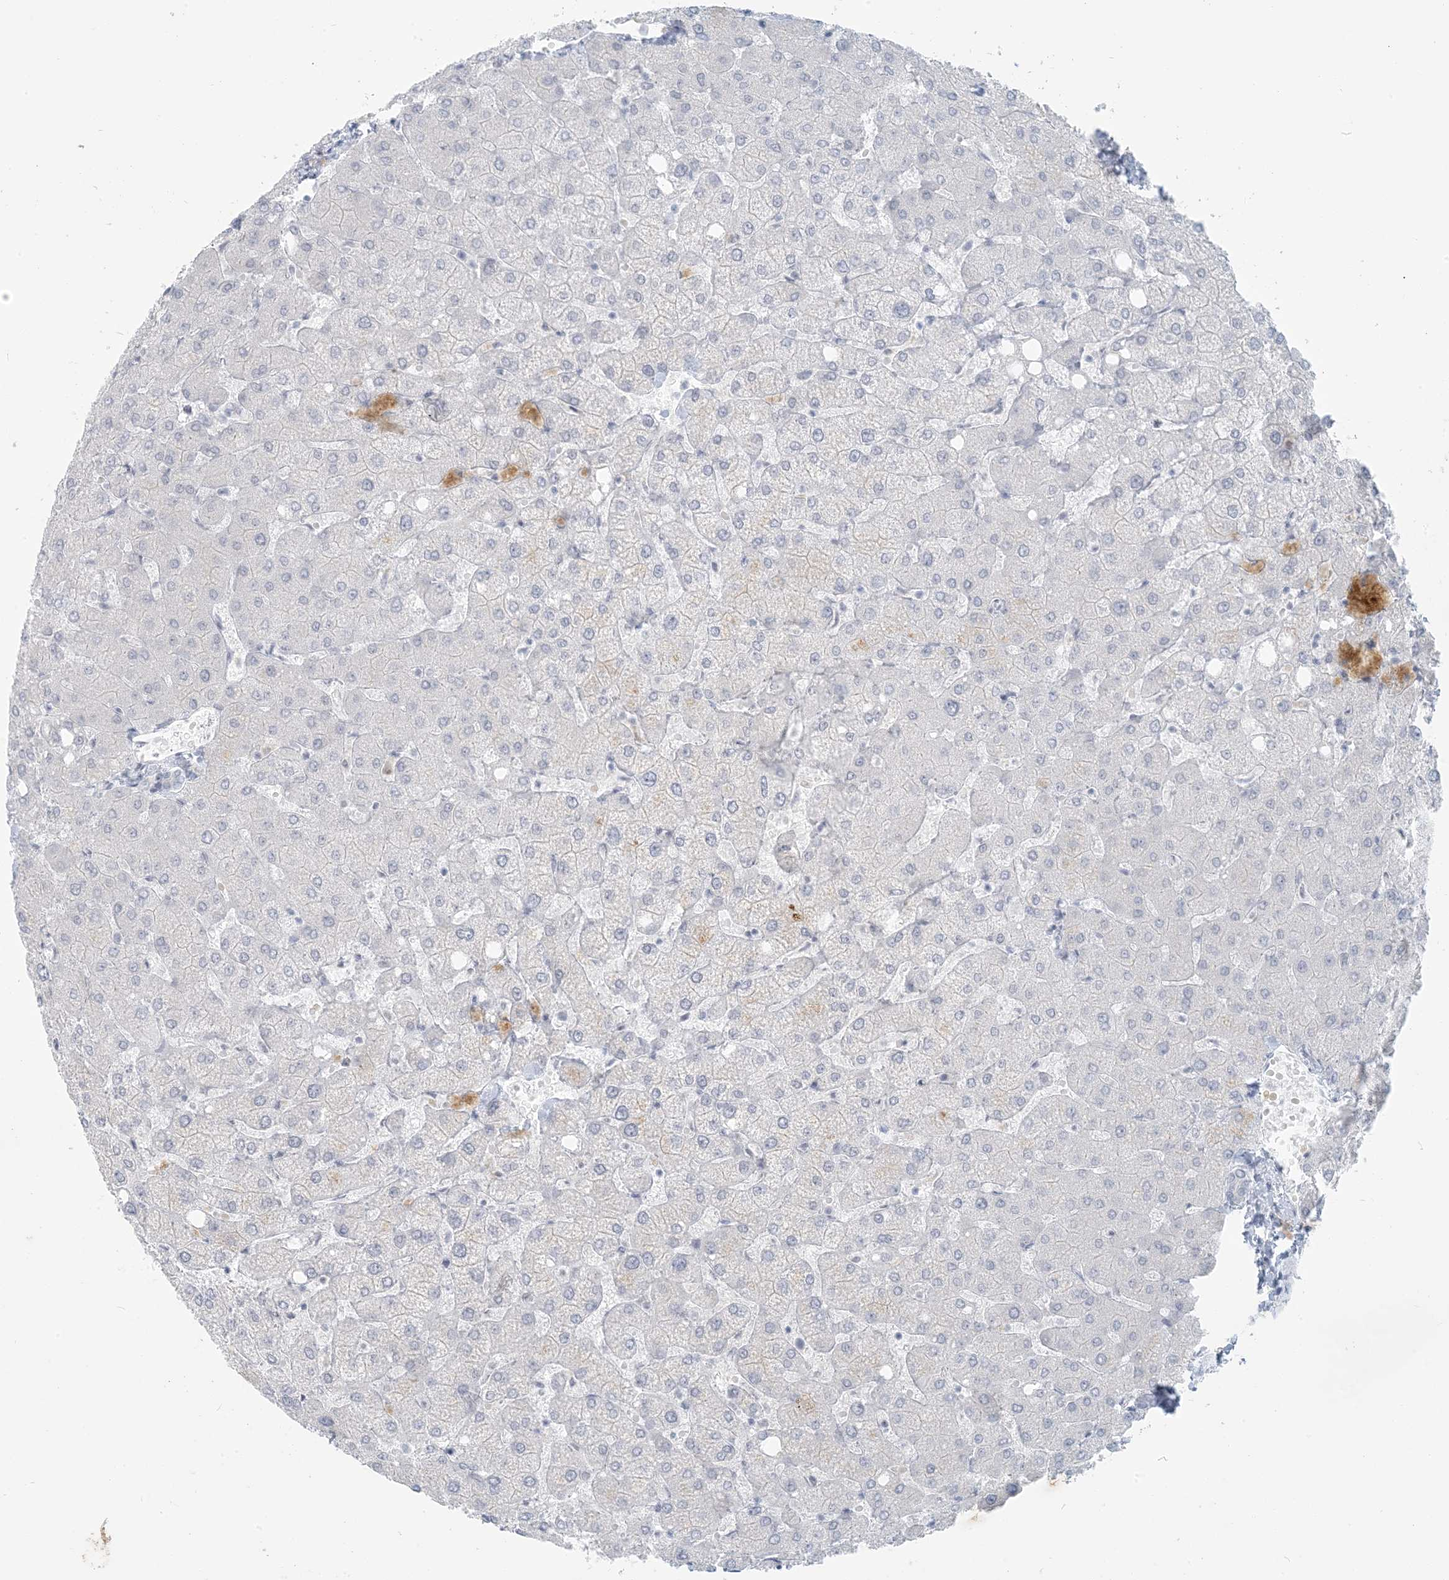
{"staining": {"intensity": "negative", "quantity": "none", "location": "none"}, "tissue": "liver", "cell_type": "Cholangiocytes", "image_type": "normal", "snomed": [{"axis": "morphology", "description": "Normal tissue, NOS"}, {"axis": "topography", "description": "Liver"}], "caption": "Immunohistochemistry (IHC) image of normal liver stained for a protein (brown), which exhibits no expression in cholangiocytes.", "gene": "SCML1", "patient": {"sex": "female", "age": 54}}